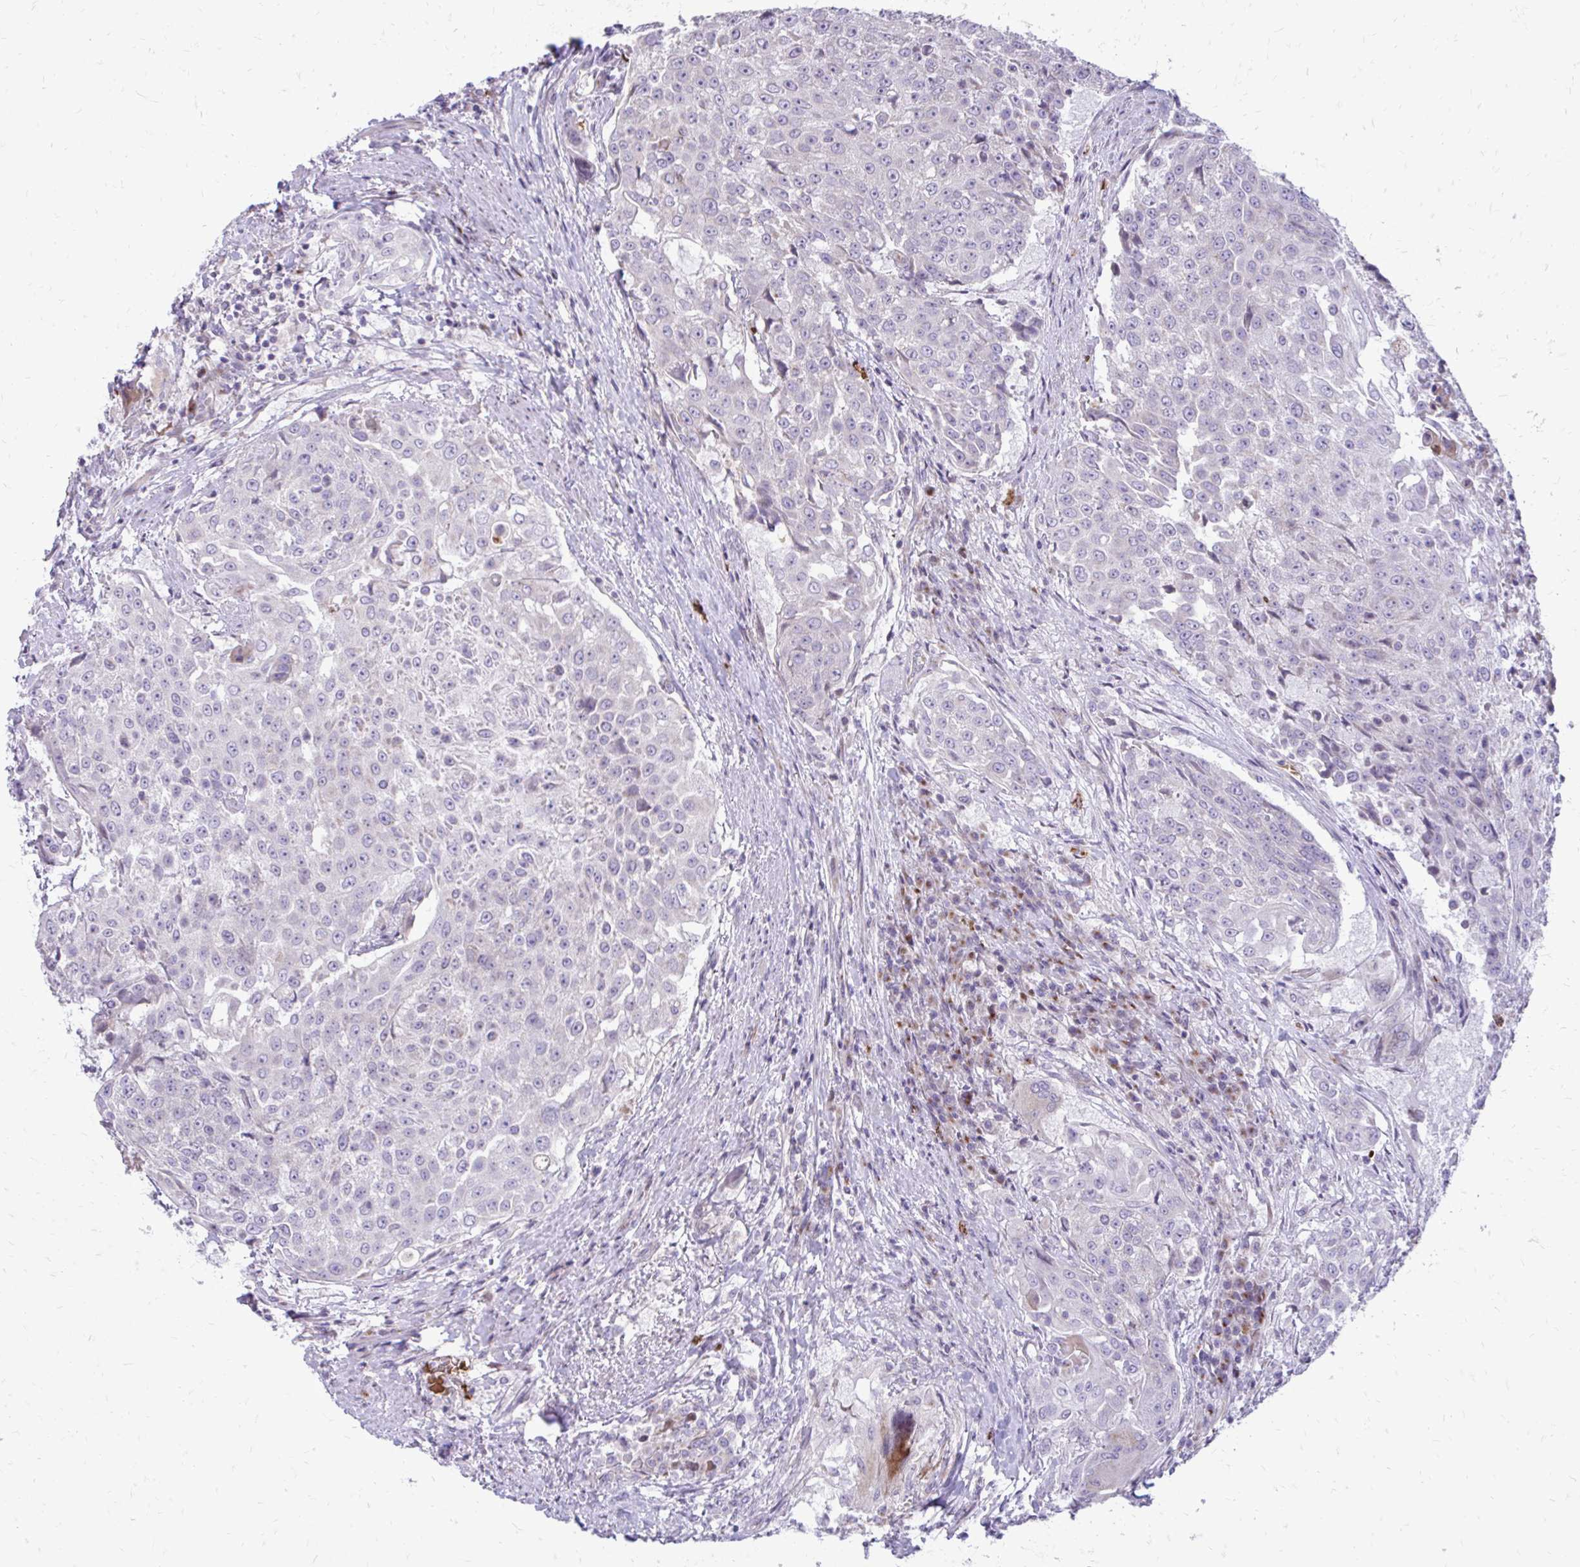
{"staining": {"intensity": "negative", "quantity": "none", "location": "none"}, "tissue": "urothelial cancer", "cell_type": "Tumor cells", "image_type": "cancer", "snomed": [{"axis": "morphology", "description": "Urothelial carcinoma, High grade"}, {"axis": "topography", "description": "Urinary bladder"}], "caption": "An immunohistochemistry micrograph of urothelial cancer is shown. There is no staining in tumor cells of urothelial cancer.", "gene": "FUNDC2", "patient": {"sex": "female", "age": 63}}